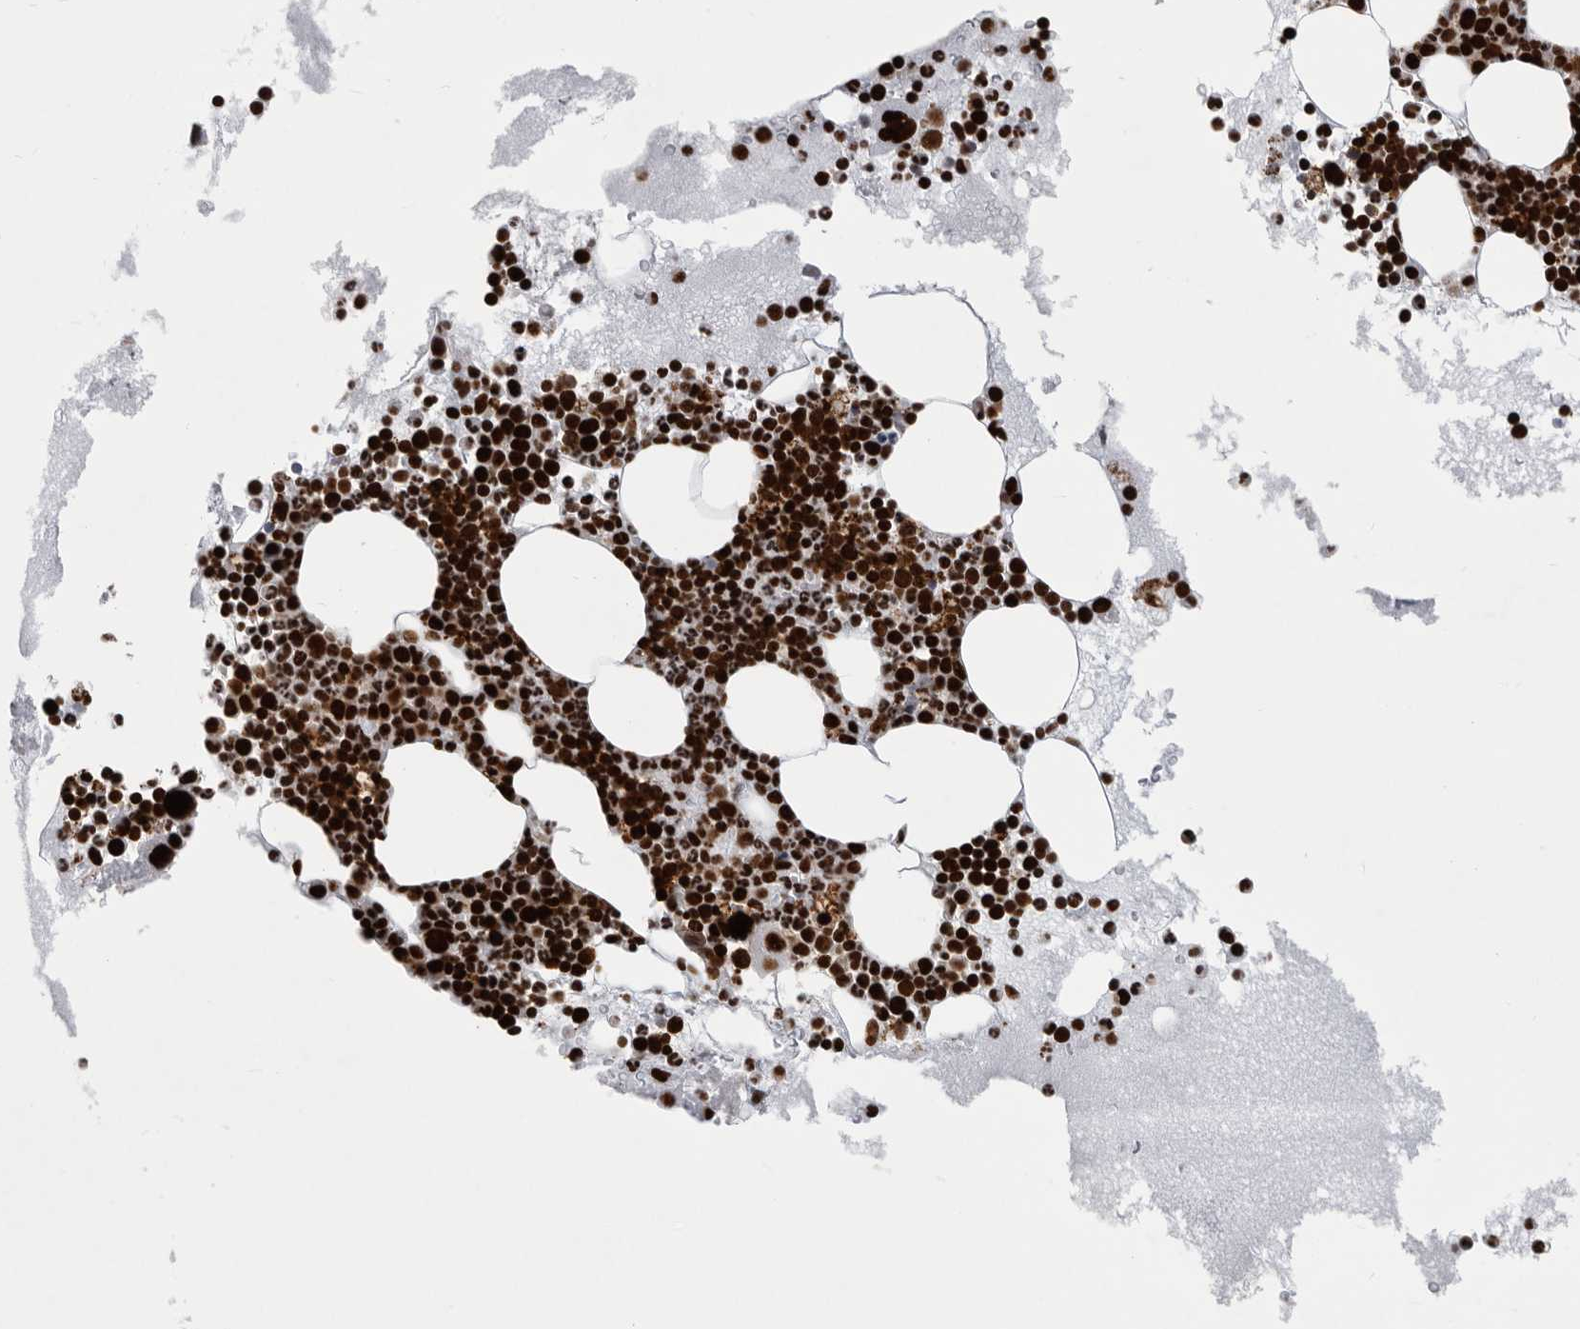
{"staining": {"intensity": "strong", "quantity": ">75%", "location": "nuclear"}, "tissue": "bone marrow", "cell_type": "Hematopoietic cells", "image_type": "normal", "snomed": [{"axis": "morphology", "description": "Normal tissue, NOS"}, {"axis": "morphology", "description": "Inflammation, NOS"}, {"axis": "topography", "description": "Bone marrow"}], "caption": "Unremarkable bone marrow was stained to show a protein in brown. There is high levels of strong nuclear staining in approximately >75% of hematopoietic cells. (IHC, brightfield microscopy, high magnification).", "gene": "BCLAF1", "patient": {"sex": "female", "age": 45}}